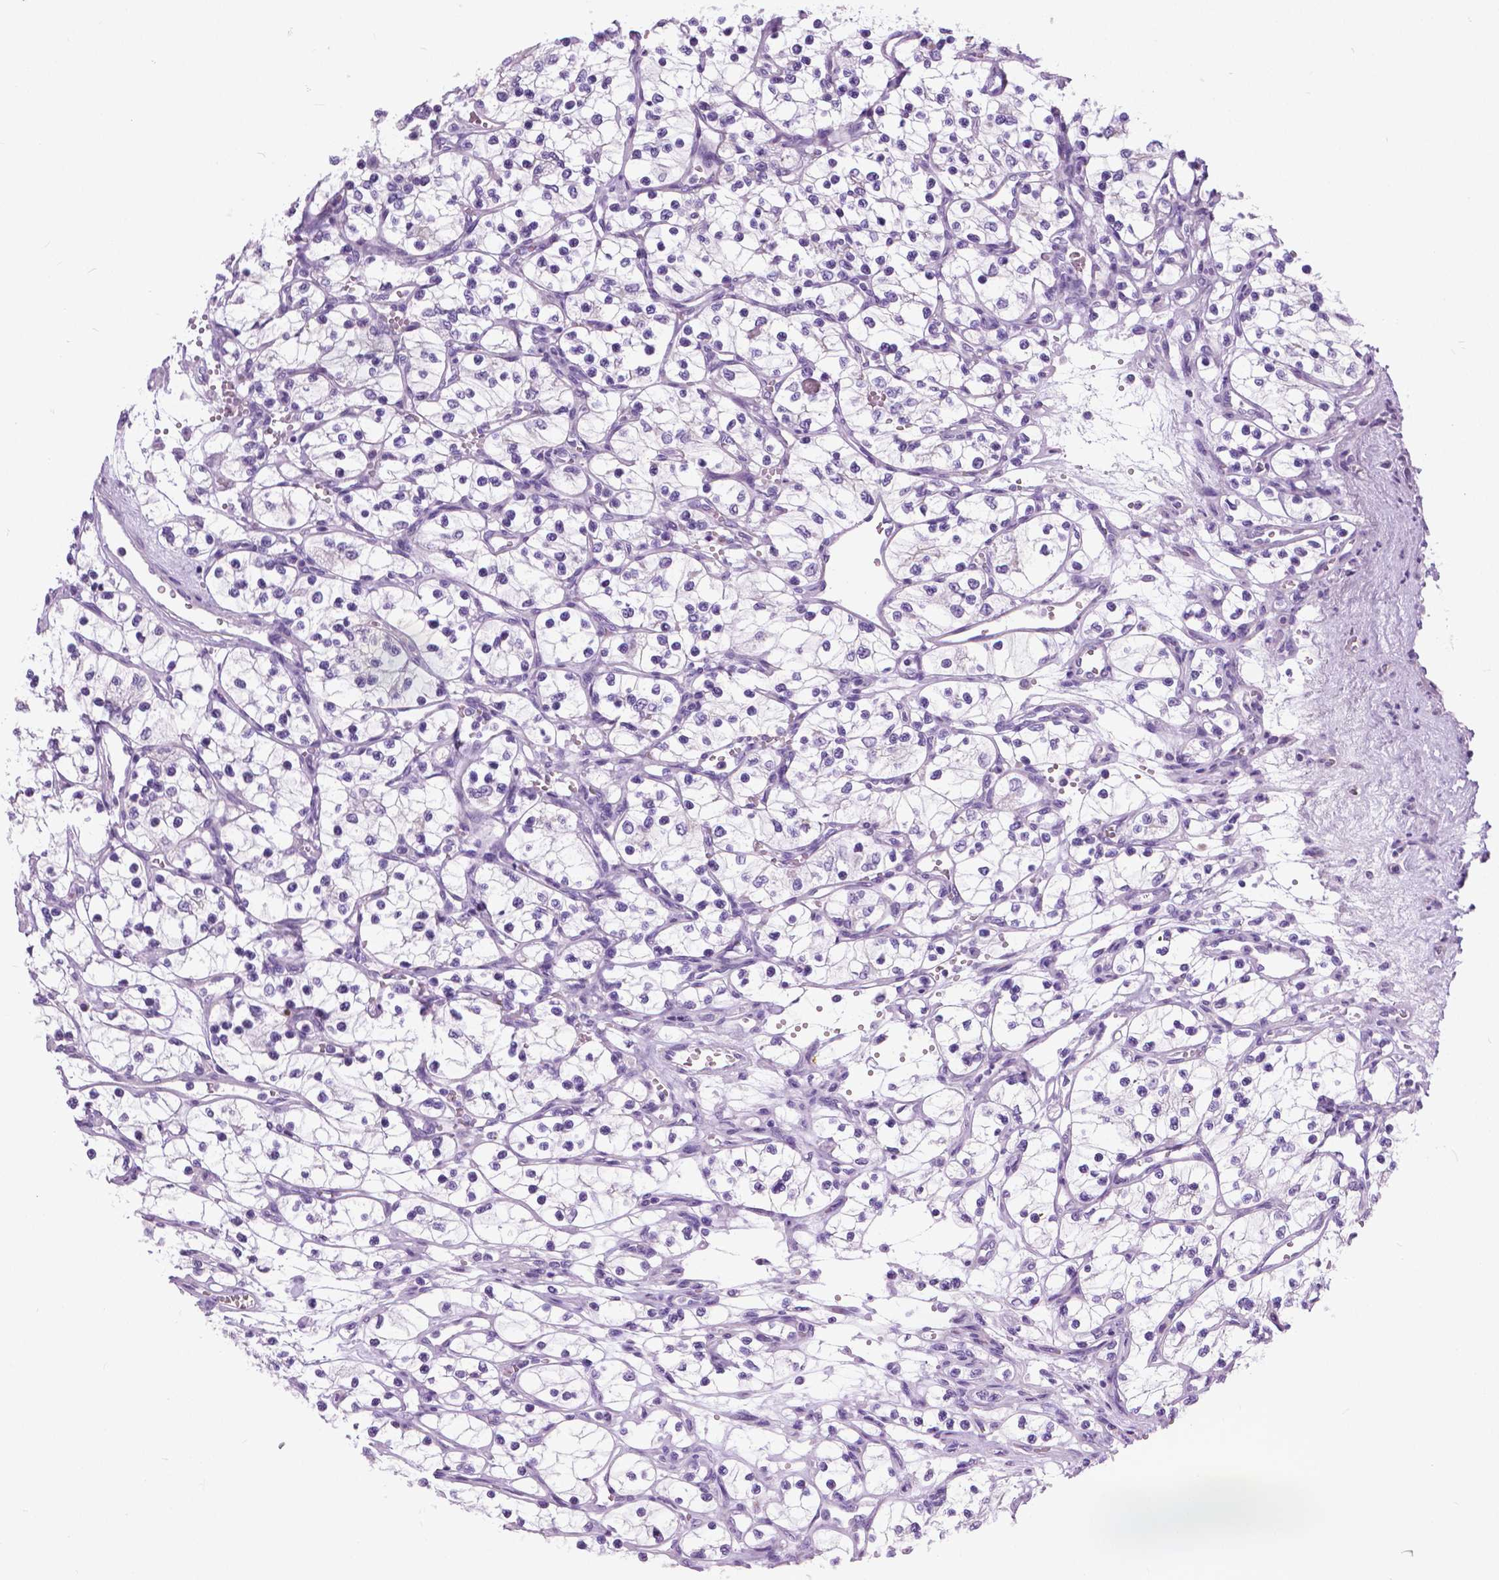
{"staining": {"intensity": "negative", "quantity": "none", "location": "none"}, "tissue": "renal cancer", "cell_type": "Tumor cells", "image_type": "cancer", "snomed": [{"axis": "morphology", "description": "Adenocarcinoma, NOS"}, {"axis": "topography", "description": "Kidney"}], "caption": "Tumor cells are negative for brown protein staining in renal adenocarcinoma.", "gene": "TP53TG5", "patient": {"sex": "female", "age": 69}}